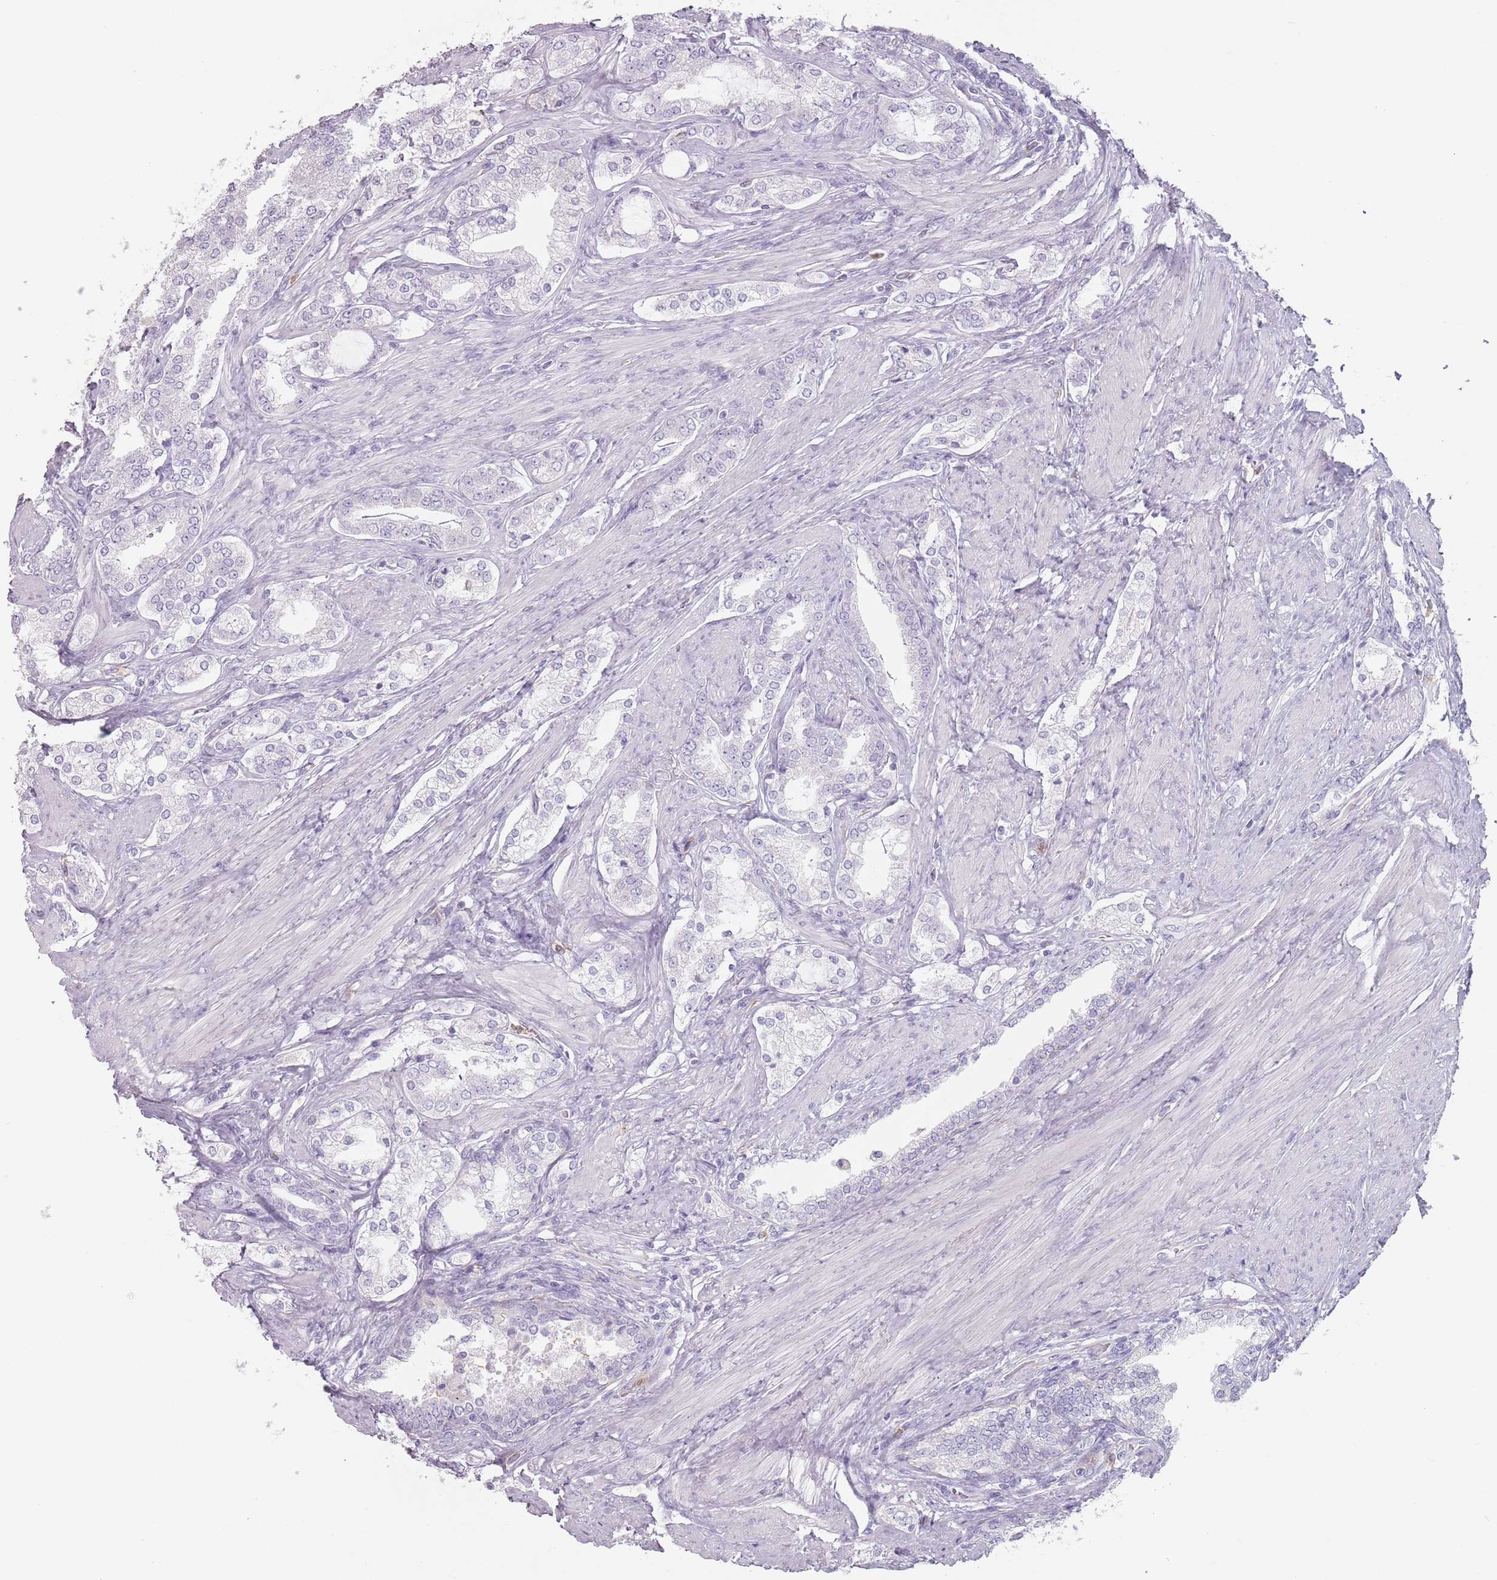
{"staining": {"intensity": "negative", "quantity": "none", "location": "none"}, "tissue": "prostate cancer", "cell_type": "Tumor cells", "image_type": "cancer", "snomed": [{"axis": "morphology", "description": "Adenocarcinoma, High grade"}, {"axis": "topography", "description": "Prostate"}], "caption": "Prostate high-grade adenocarcinoma was stained to show a protein in brown. There is no significant staining in tumor cells.", "gene": "ZNF584", "patient": {"sex": "male", "age": 71}}